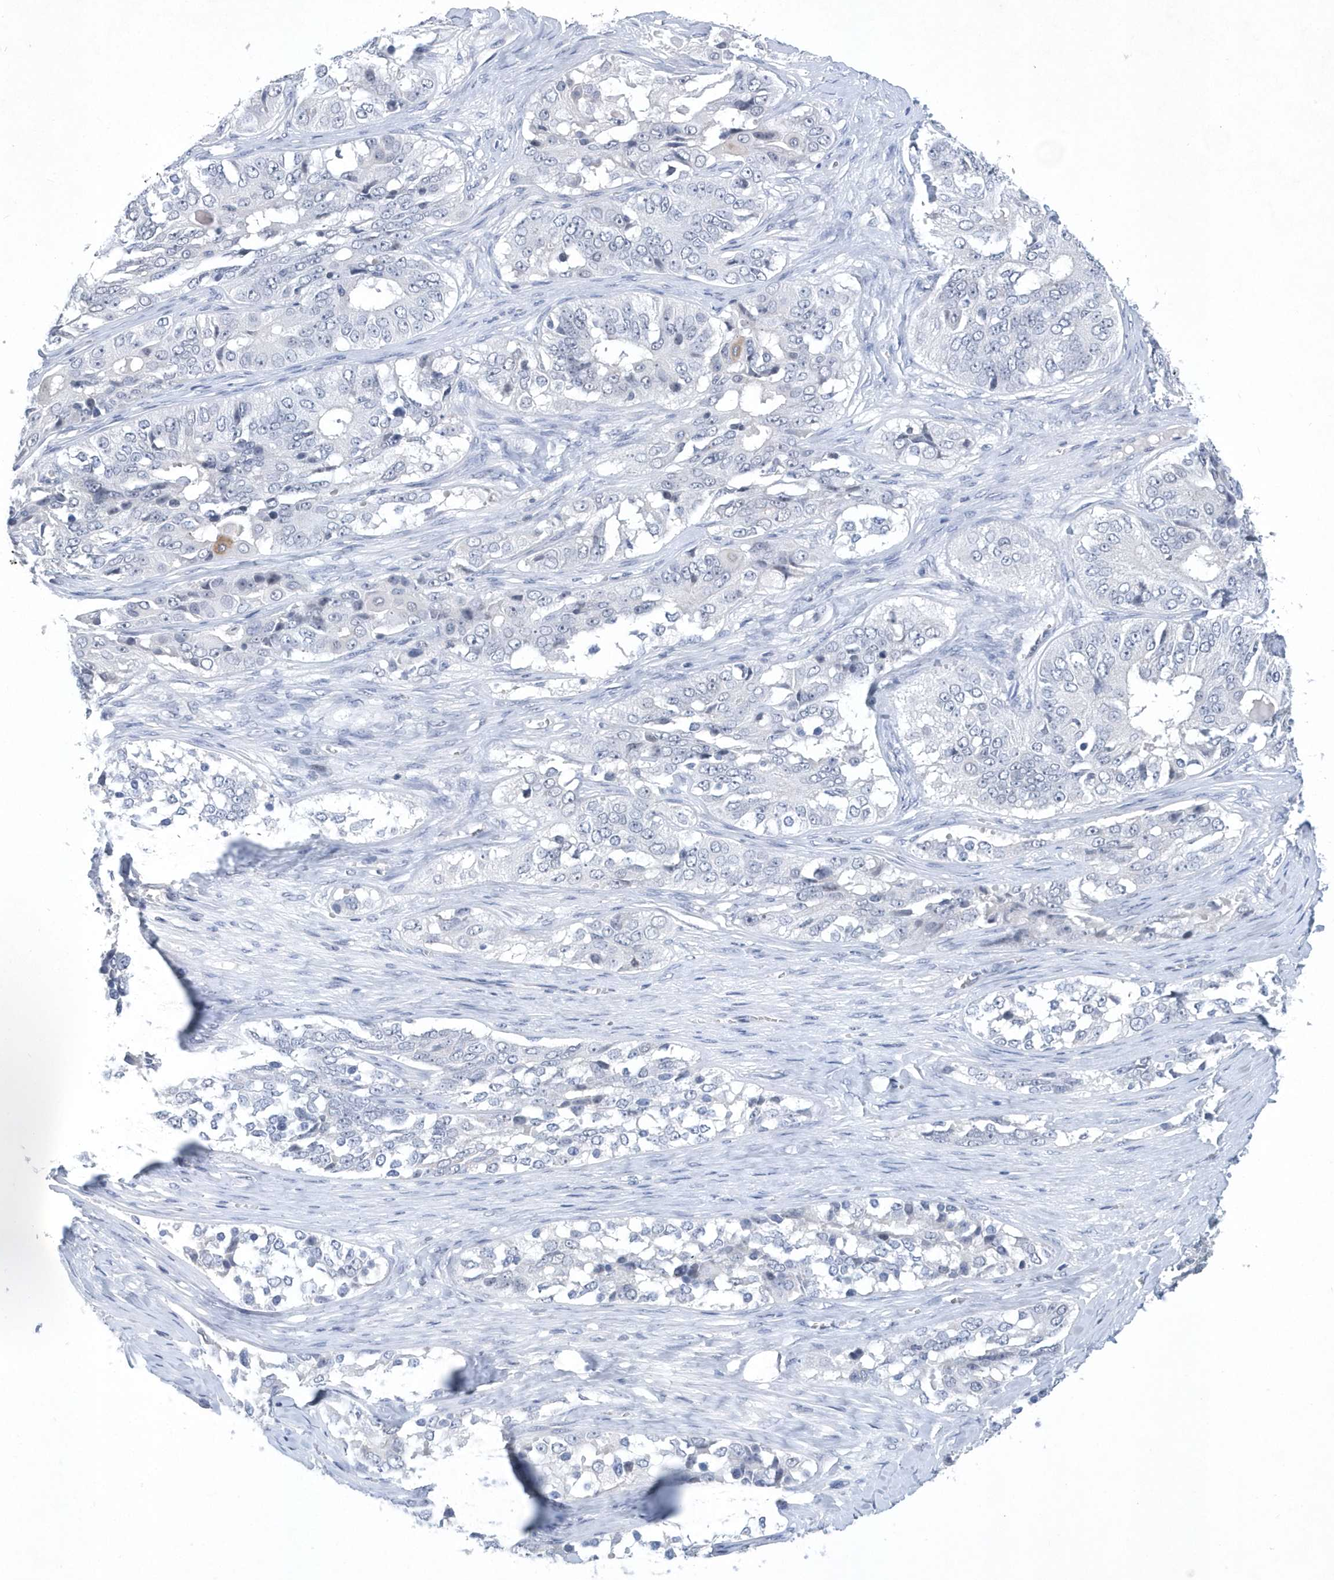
{"staining": {"intensity": "negative", "quantity": "none", "location": "none"}, "tissue": "ovarian cancer", "cell_type": "Tumor cells", "image_type": "cancer", "snomed": [{"axis": "morphology", "description": "Carcinoma, endometroid"}, {"axis": "topography", "description": "Ovary"}], "caption": "Ovarian endometroid carcinoma was stained to show a protein in brown. There is no significant positivity in tumor cells. Brightfield microscopy of IHC stained with DAB (3,3'-diaminobenzidine) (brown) and hematoxylin (blue), captured at high magnification.", "gene": "SRGAP3", "patient": {"sex": "female", "age": 51}}